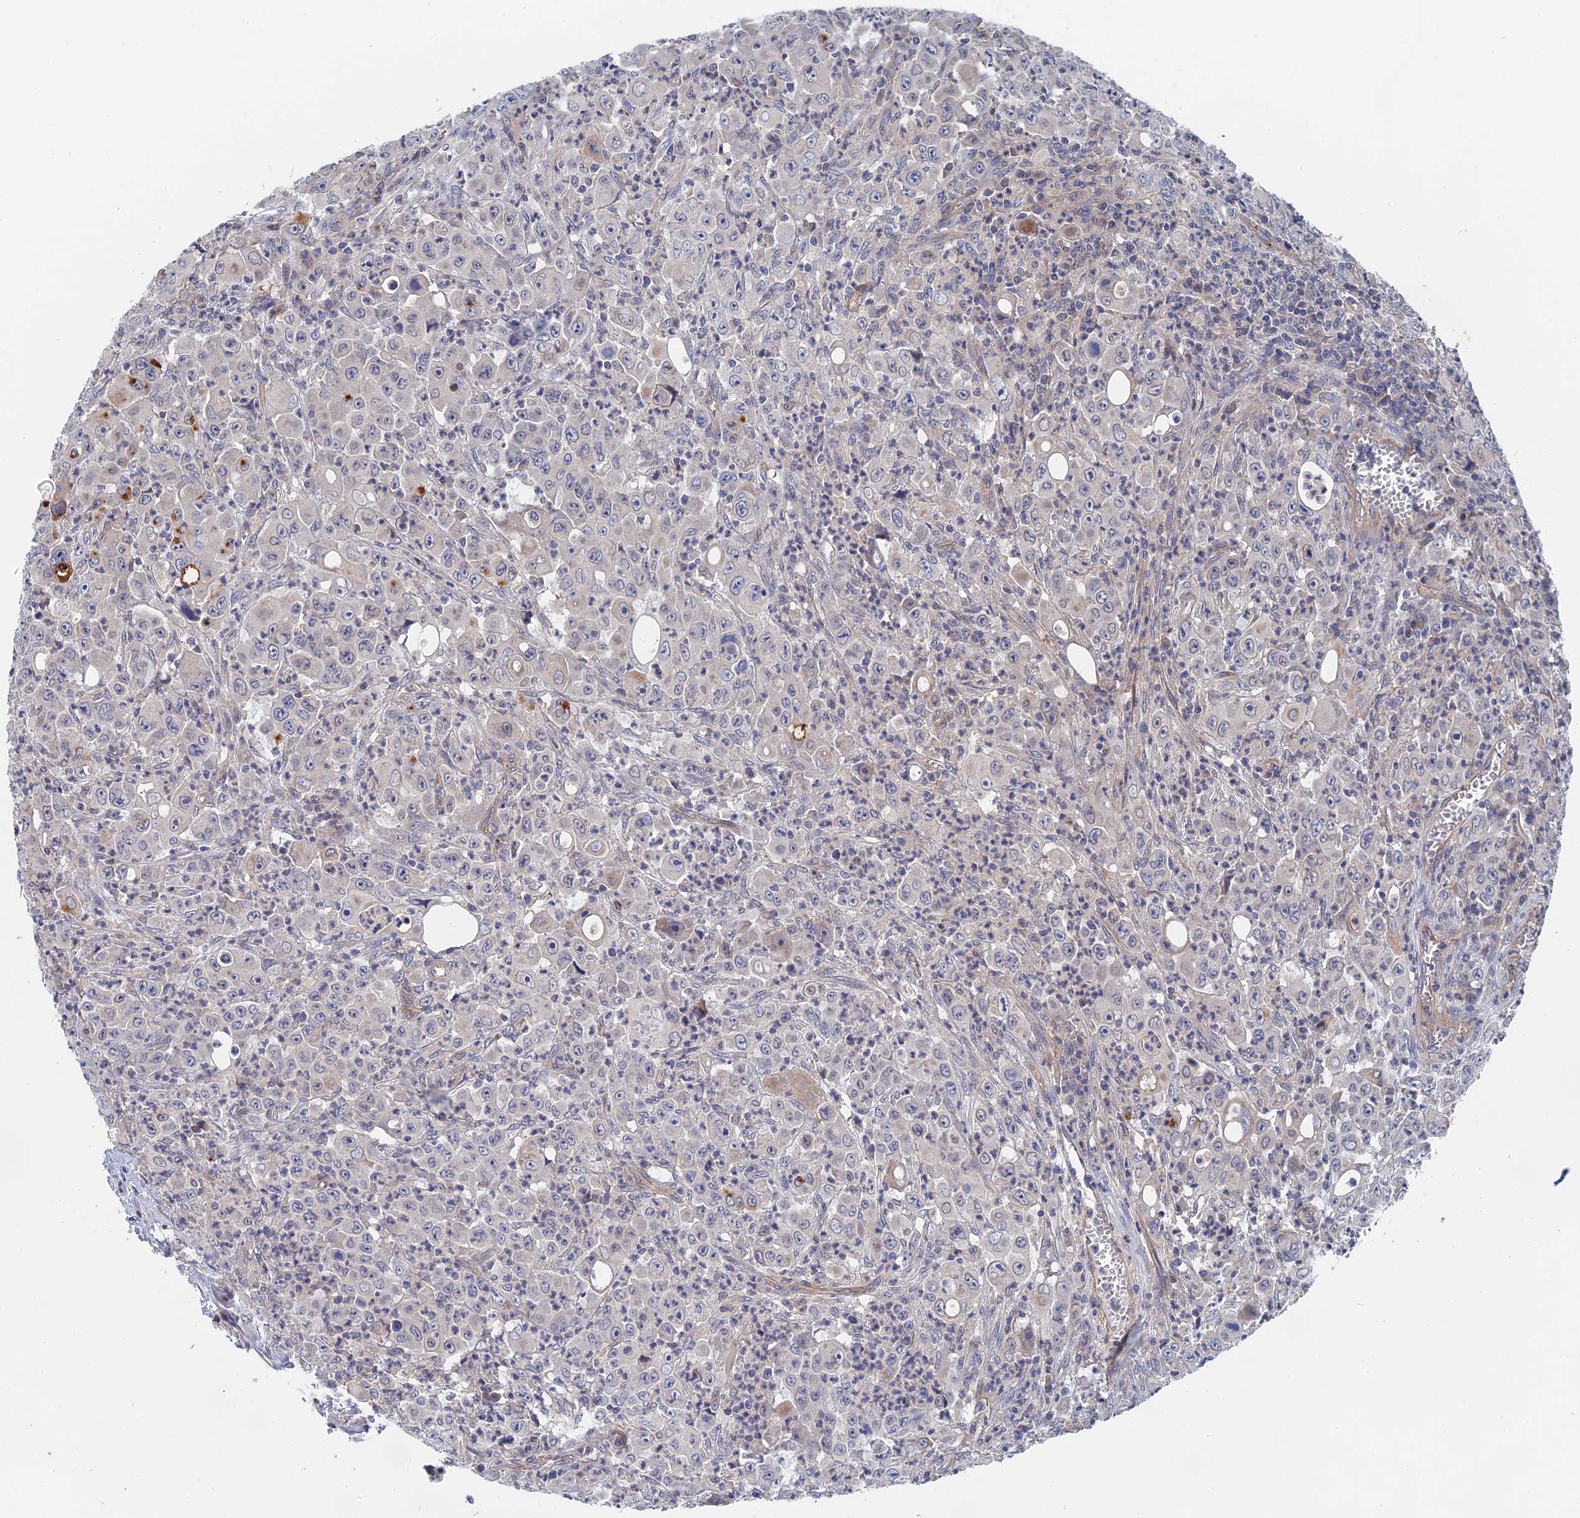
{"staining": {"intensity": "negative", "quantity": "none", "location": "none"}, "tissue": "colorectal cancer", "cell_type": "Tumor cells", "image_type": "cancer", "snomed": [{"axis": "morphology", "description": "Adenocarcinoma, NOS"}, {"axis": "topography", "description": "Colon"}], "caption": "Tumor cells show no significant positivity in colorectal adenocarcinoma.", "gene": "MTHFSD", "patient": {"sex": "male", "age": 51}}